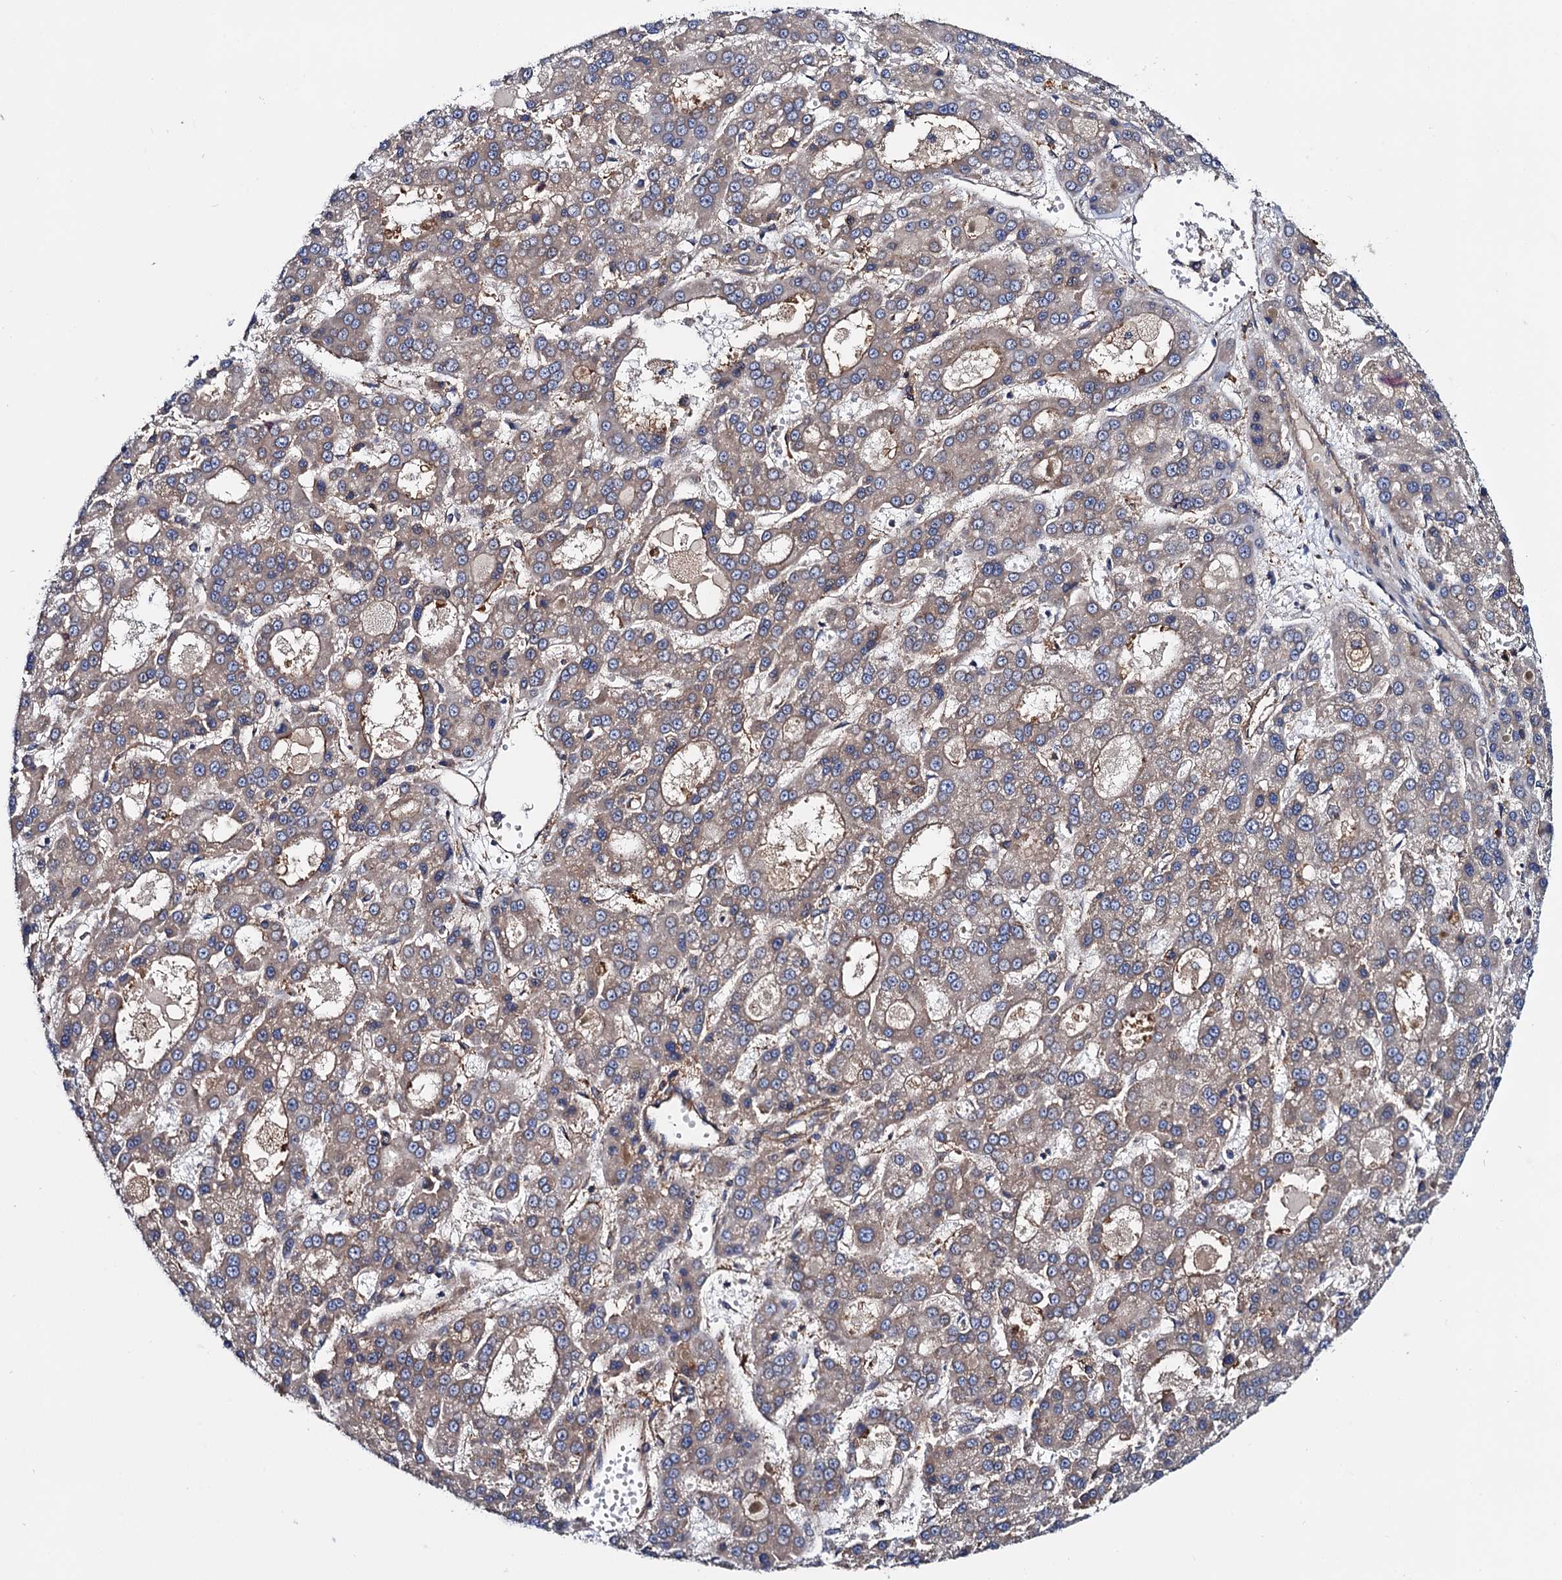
{"staining": {"intensity": "weak", "quantity": "25%-75%", "location": "cytoplasmic/membranous"}, "tissue": "liver cancer", "cell_type": "Tumor cells", "image_type": "cancer", "snomed": [{"axis": "morphology", "description": "Carcinoma, Hepatocellular, NOS"}, {"axis": "topography", "description": "Liver"}], "caption": "DAB (3,3'-diaminobenzidine) immunohistochemical staining of hepatocellular carcinoma (liver) exhibits weak cytoplasmic/membranous protein expression in approximately 25%-75% of tumor cells.", "gene": "MRPL48", "patient": {"sex": "male", "age": 70}}